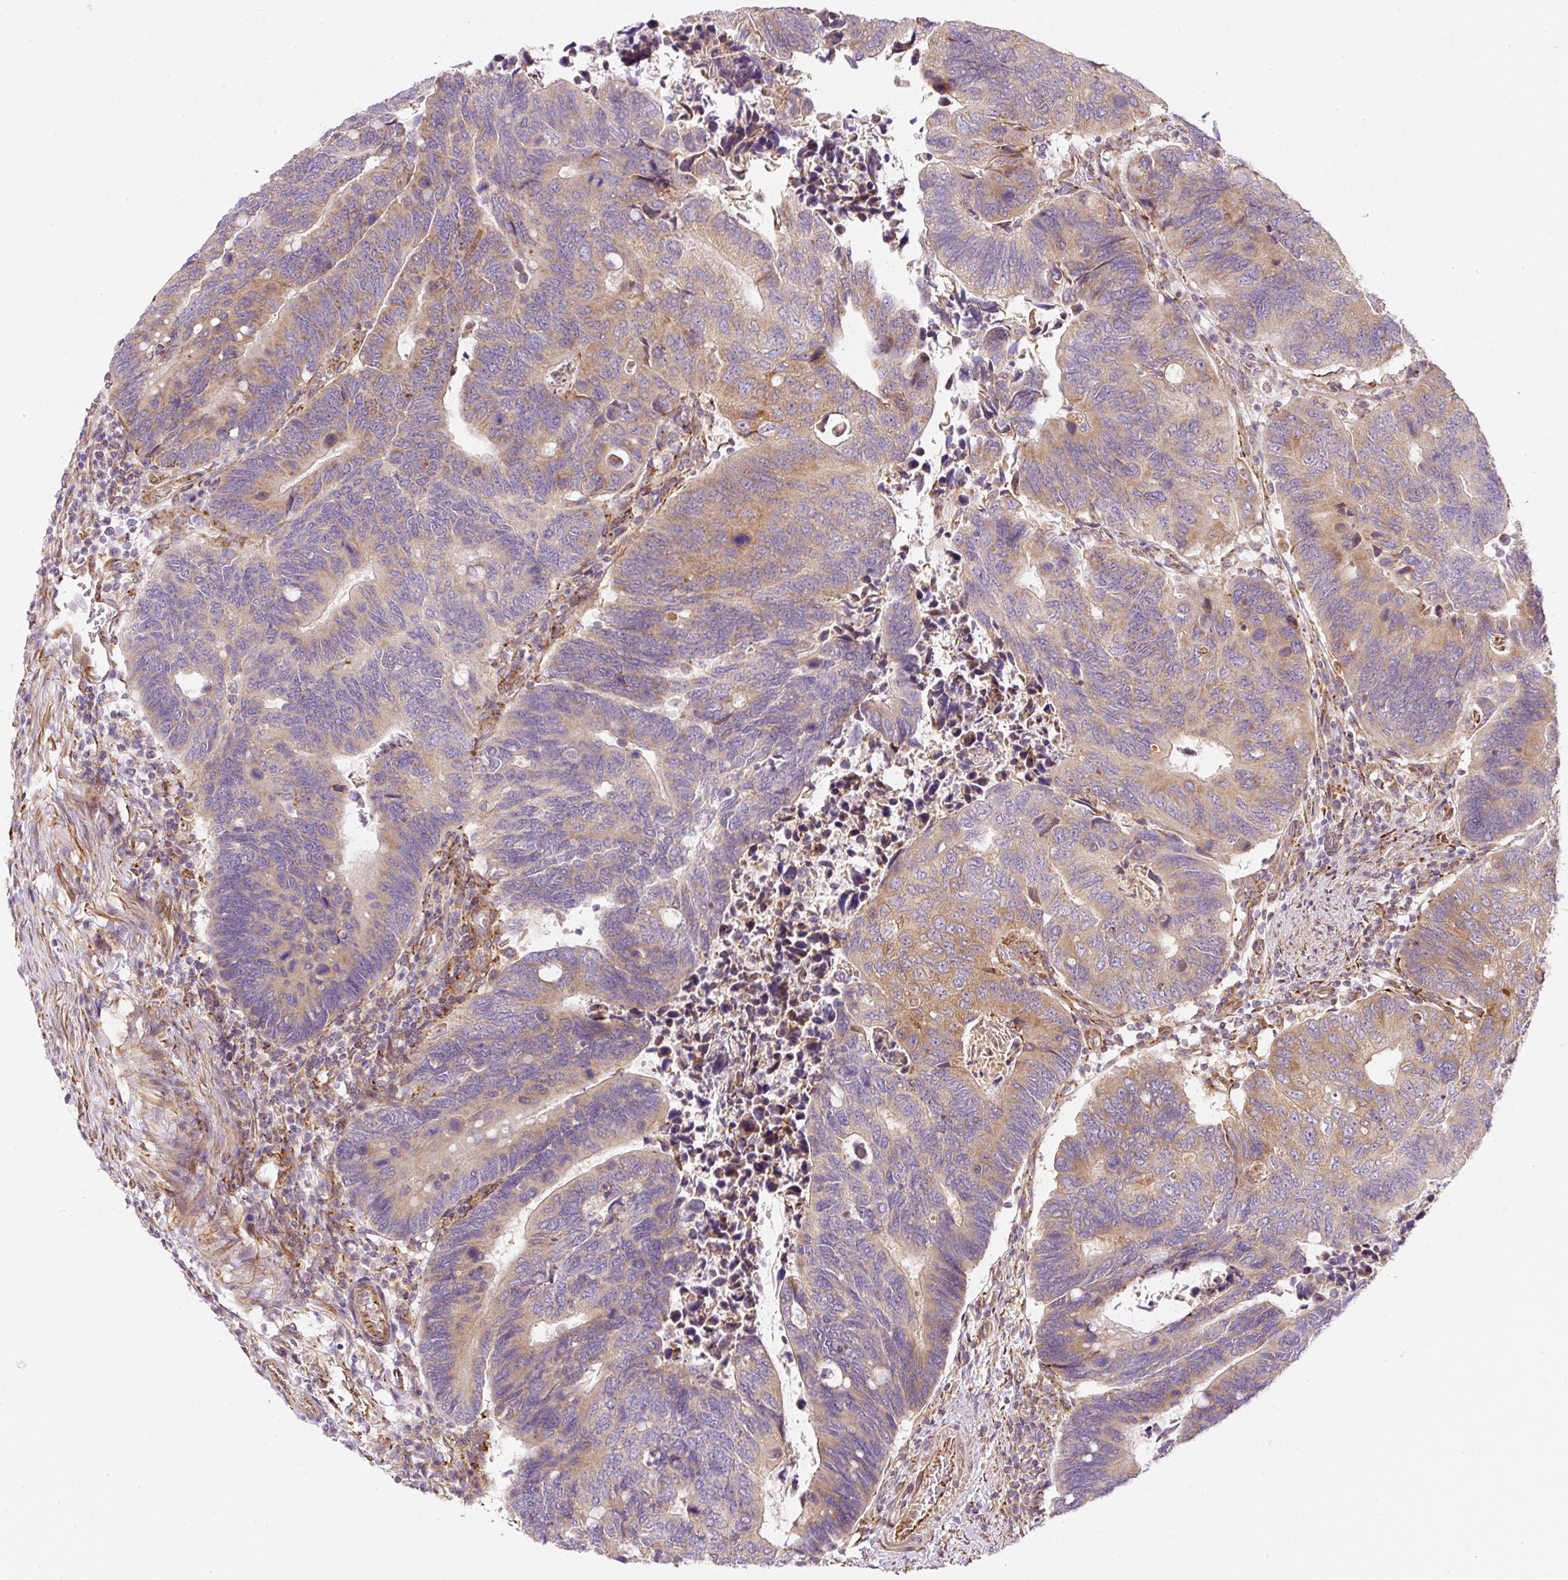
{"staining": {"intensity": "moderate", "quantity": "25%-75%", "location": "cytoplasmic/membranous"}, "tissue": "colorectal cancer", "cell_type": "Tumor cells", "image_type": "cancer", "snomed": [{"axis": "morphology", "description": "Adenocarcinoma, NOS"}, {"axis": "topography", "description": "Colon"}], "caption": "Protein expression analysis of human colorectal cancer (adenocarcinoma) reveals moderate cytoplasmic/membranous positivity in about 25%-75% of tumor cells. (IHC, brightfield microscopy, high magnification).", "gene": "ERAP2", "patient": {"sex": "male", "age": 87}}